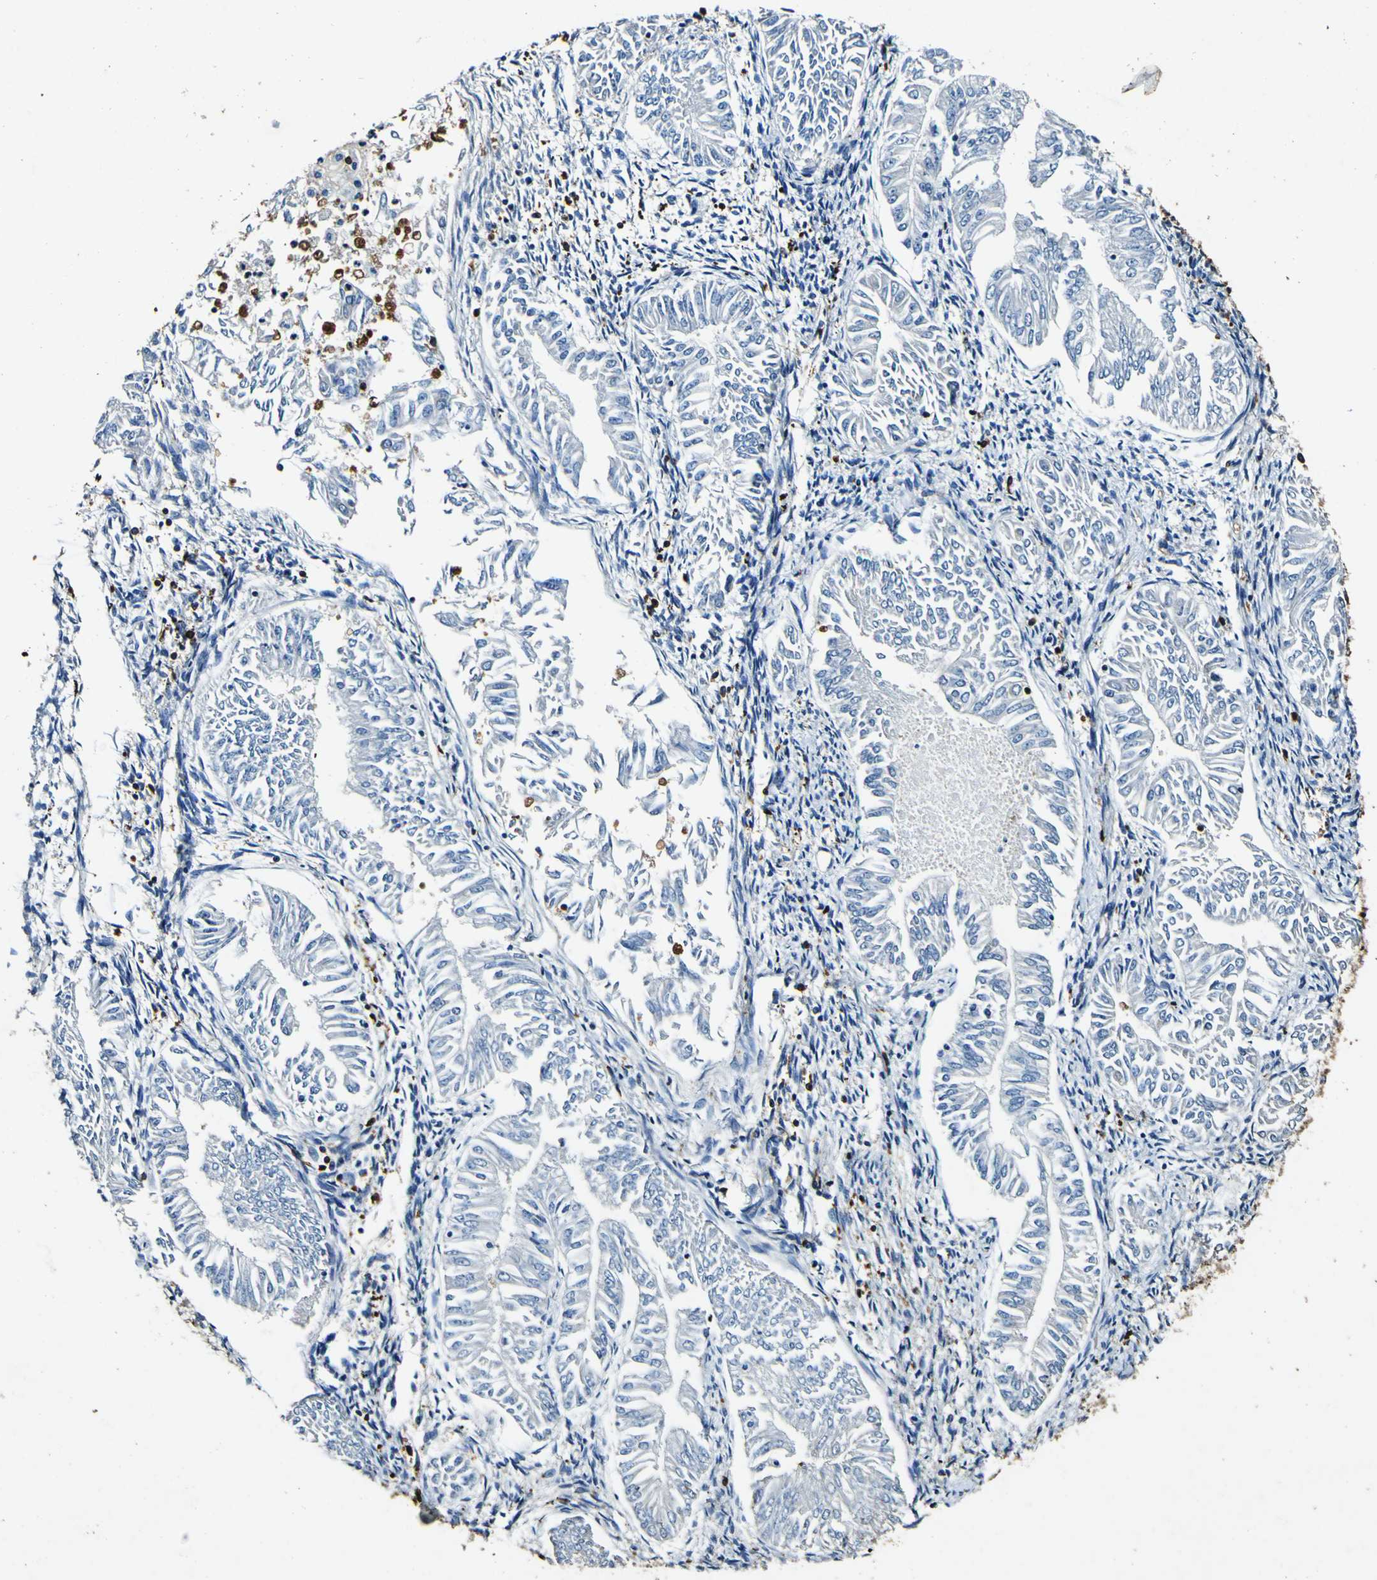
{"staining": {"intensity": "negative", "quantity": "none", "location": "none"}, "tissue": "endometrial cancer", "cell_type": "Tumor cells", "image_type": "cancer", "snomed": [{"axis": "morphology", "description": "Adenocarcinoma, NOS"}, {"axis": "topography", "description": "Endometrium"}], "caption": "This is an immunohistochemistry photomicrograph of human endometrial adenocarcinoma. There is no staining in tumor cells.", "gene": "RHOT2", "patient": {"sex": "female", "age": 53}}